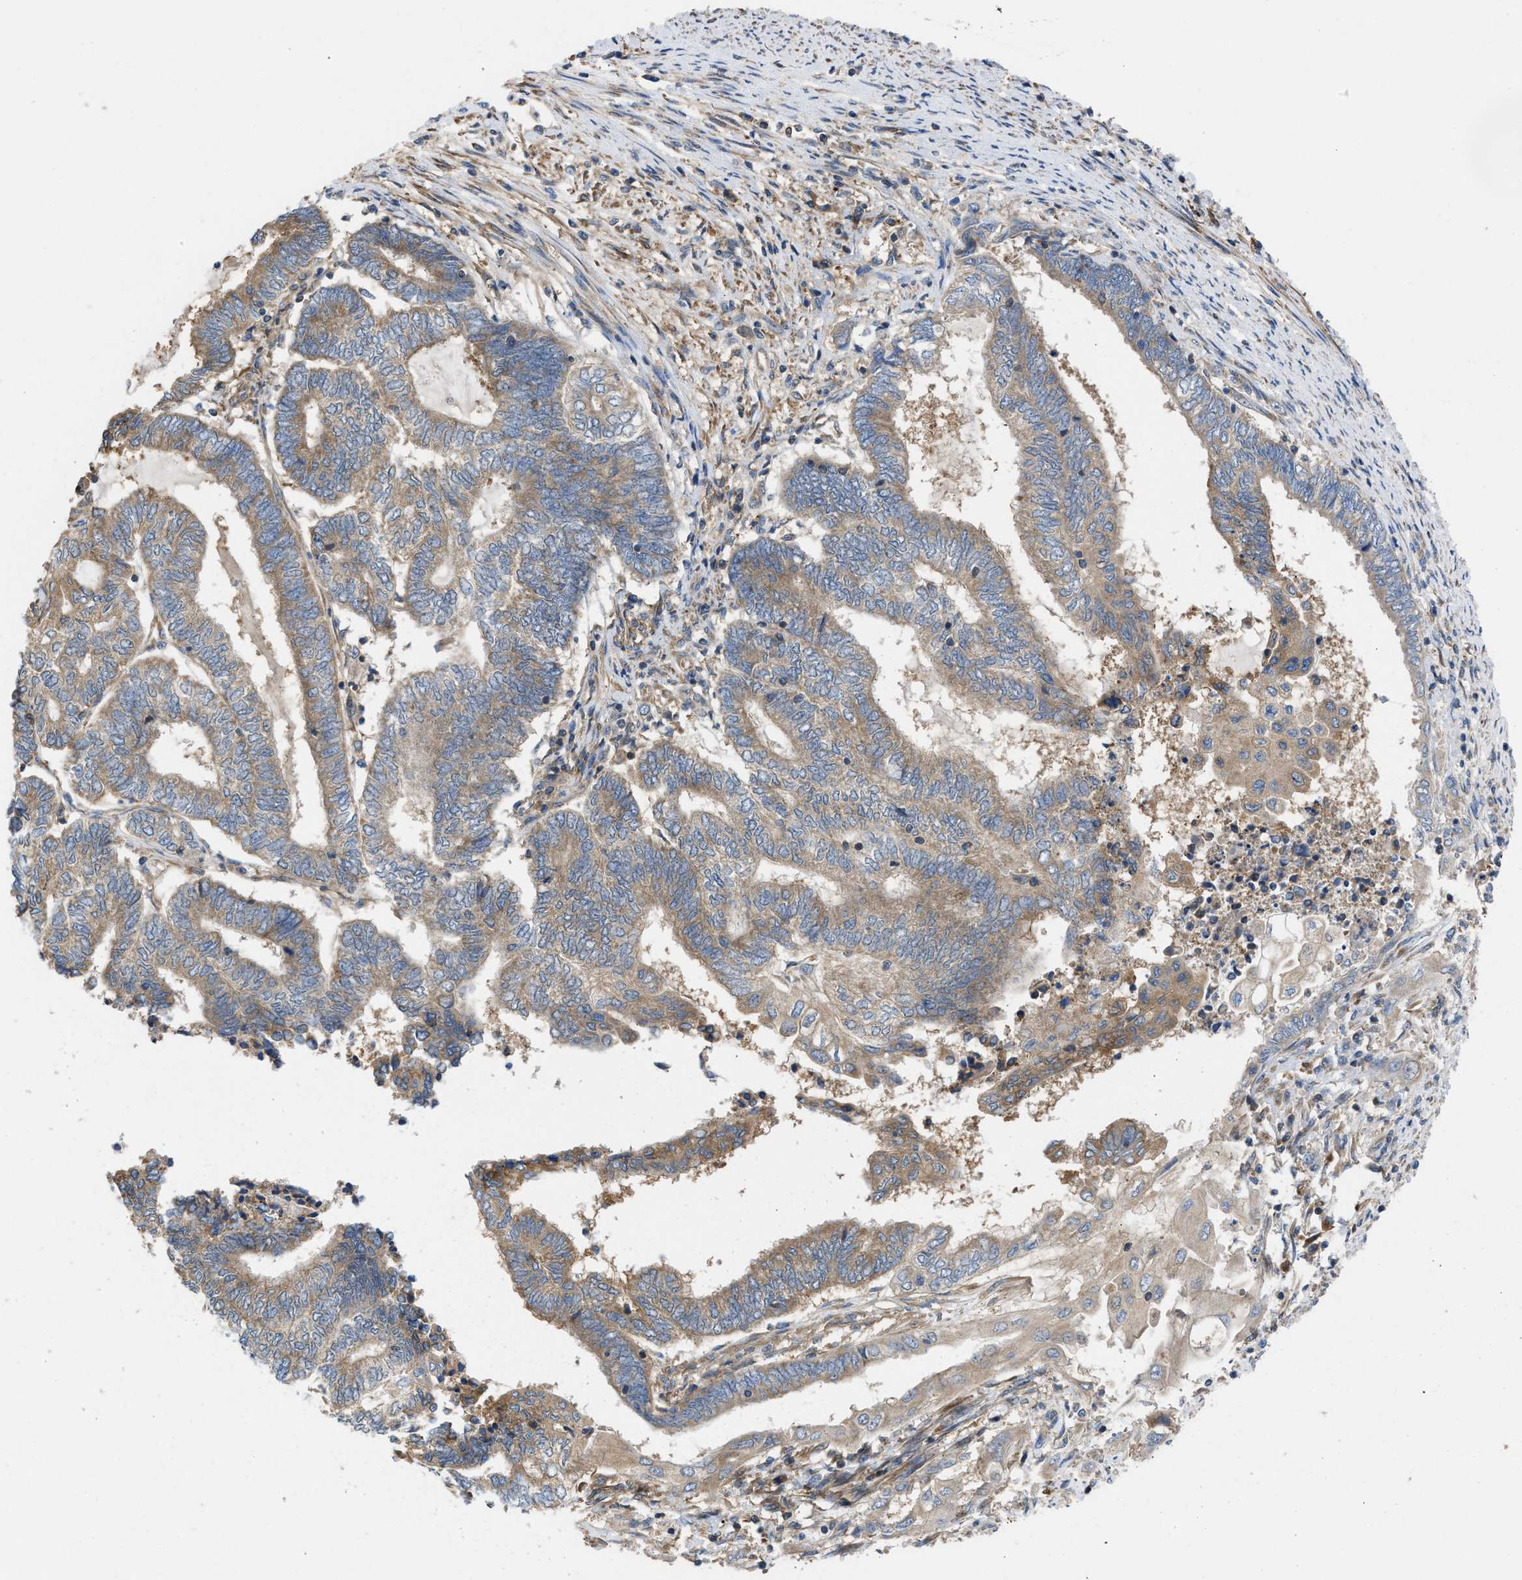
{"staining": {"intensity": "moderate", "quantity": ">75%", "location": "cytoplasmic/membranous"}, "tissue": "endometrial cancer", "cell_type": "Tumor cells", "image_type": "cancer", "snomed": [{"axis": "morphology", "description": "Adenocarcinoma, NOS"}, {"axis": "topography", "description": "Uterus"}, {"axis": "topography", "description": "Endometrium"}], "caption": "Human endometrial cancer stained with a brown dye exhibits moderate cytoplasmic/membranous positive staining in about >75% of tumor cells.", "gene": "CHKB", "patient": {"sex": "female", "age": 70}}